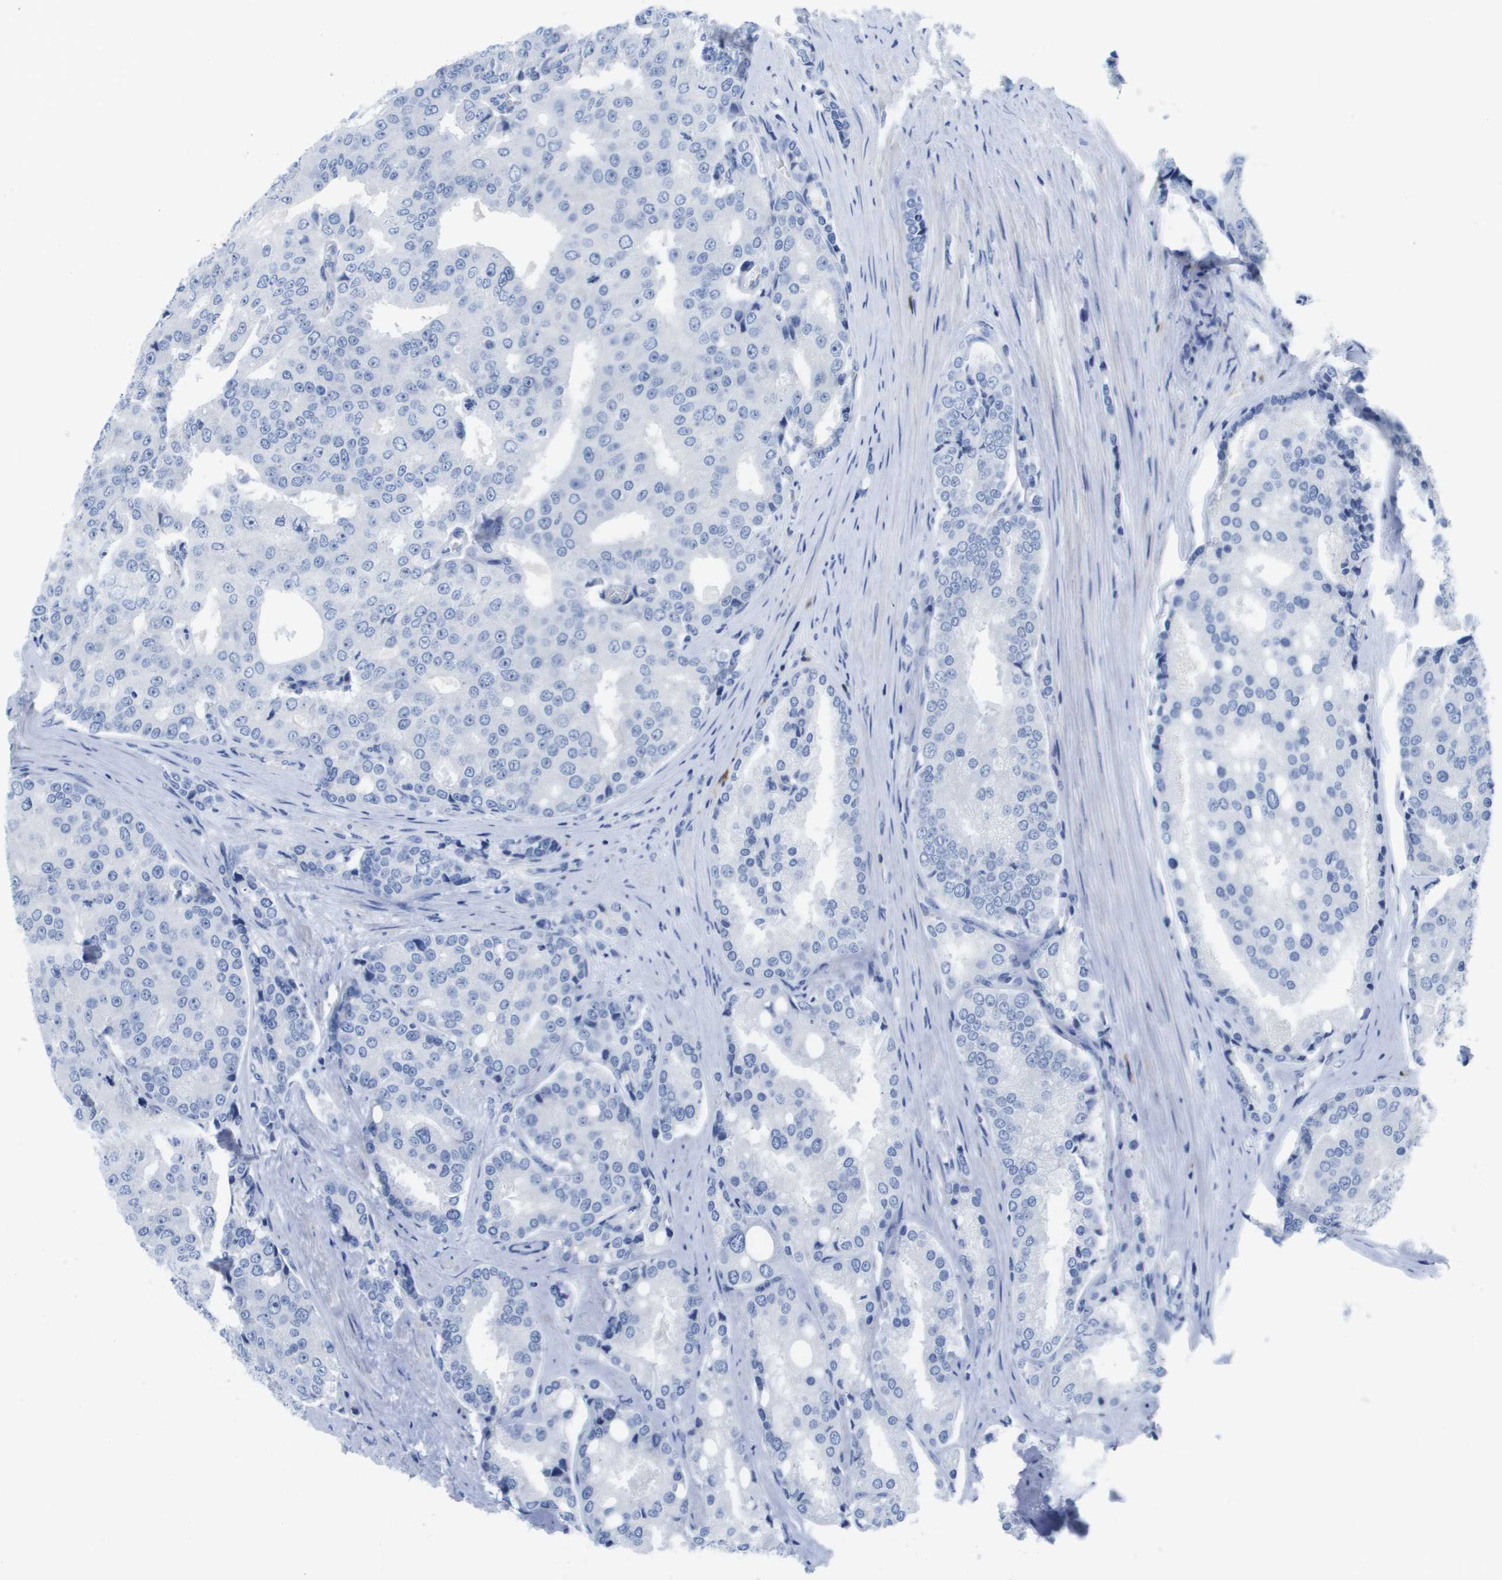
{"staining": {"intensity": "negative", "quantity": "none", "location": "none"}, "tissue": "prostate cancer", "cell_type": "Tumor cells", "image_type": "cancer", "snomed": [{"axis": "morphology", "description": "Adenocarcinoma, High grade"}, {"axis": "topography", "description": "Prostate"}], "caption": "DAB immunohistochemical staining of human high-grade adenocarcinoma (prostate) reveals no significant positivity in tumor cells. (IHC, brightfield microscopy, high magnification).", "gene": "MS4A1", "patient": {"sex": "male", "age": 50}}